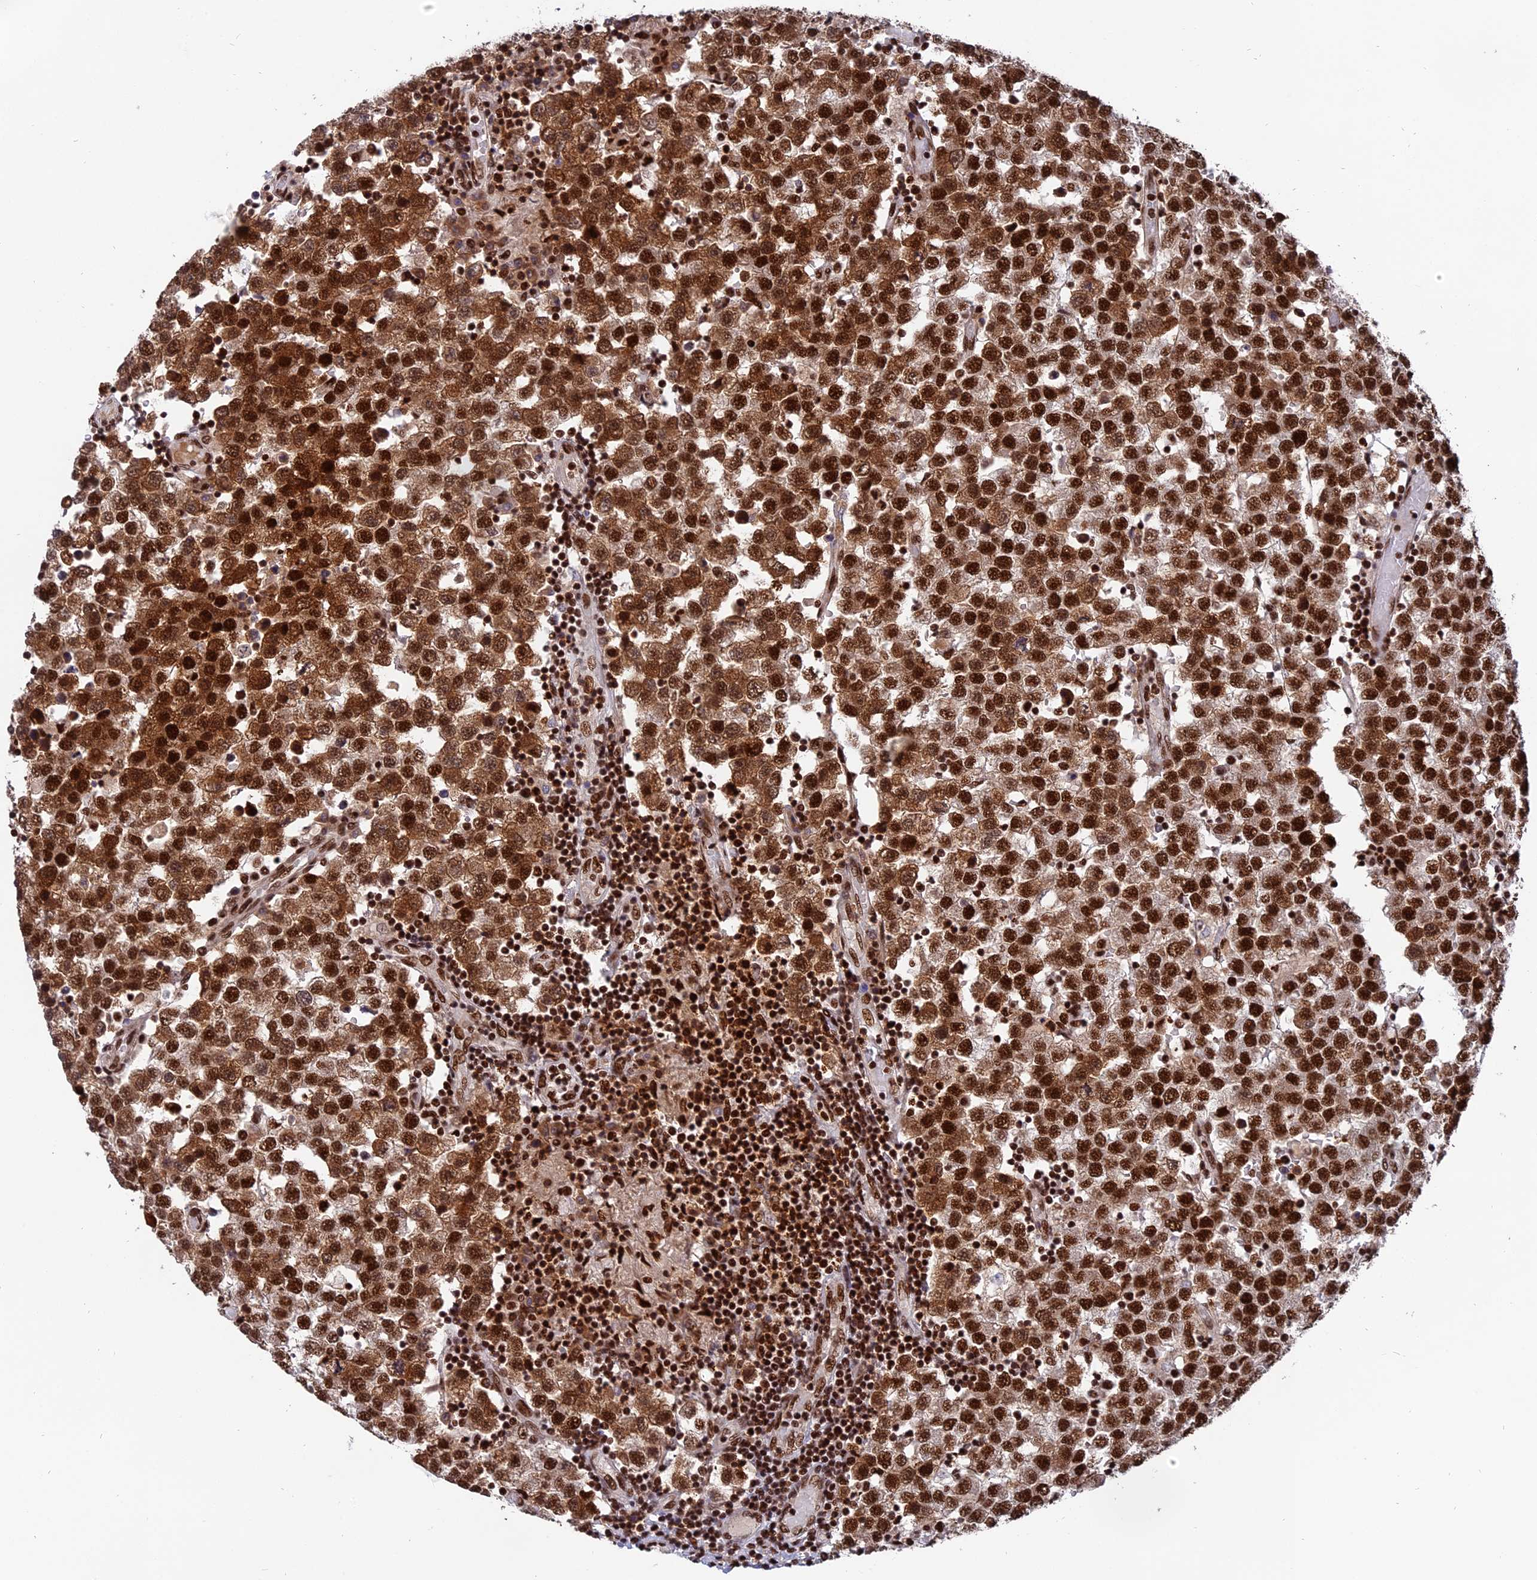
{"staining": {"intensity": "strong", "quantity": ">75%", "location": "cytoplasmic/membranous,nuclear"}, "tissue": "testis cancer", "cell_type": "Tumor cells", "image_type": "cancer", "snomed": [{"axis": "morphology", "description": "Seminoma, NOS"}, {"axis": "topography", "description": "Testis"}], "caption": "Testis cancer (seminoma) tissue reveals strong cytoplasmic/membranous and nuclear staining in approximately >75% of tumor cells", "gene": "RAMAC", "patient": {"sex": "male", "age": 34}}